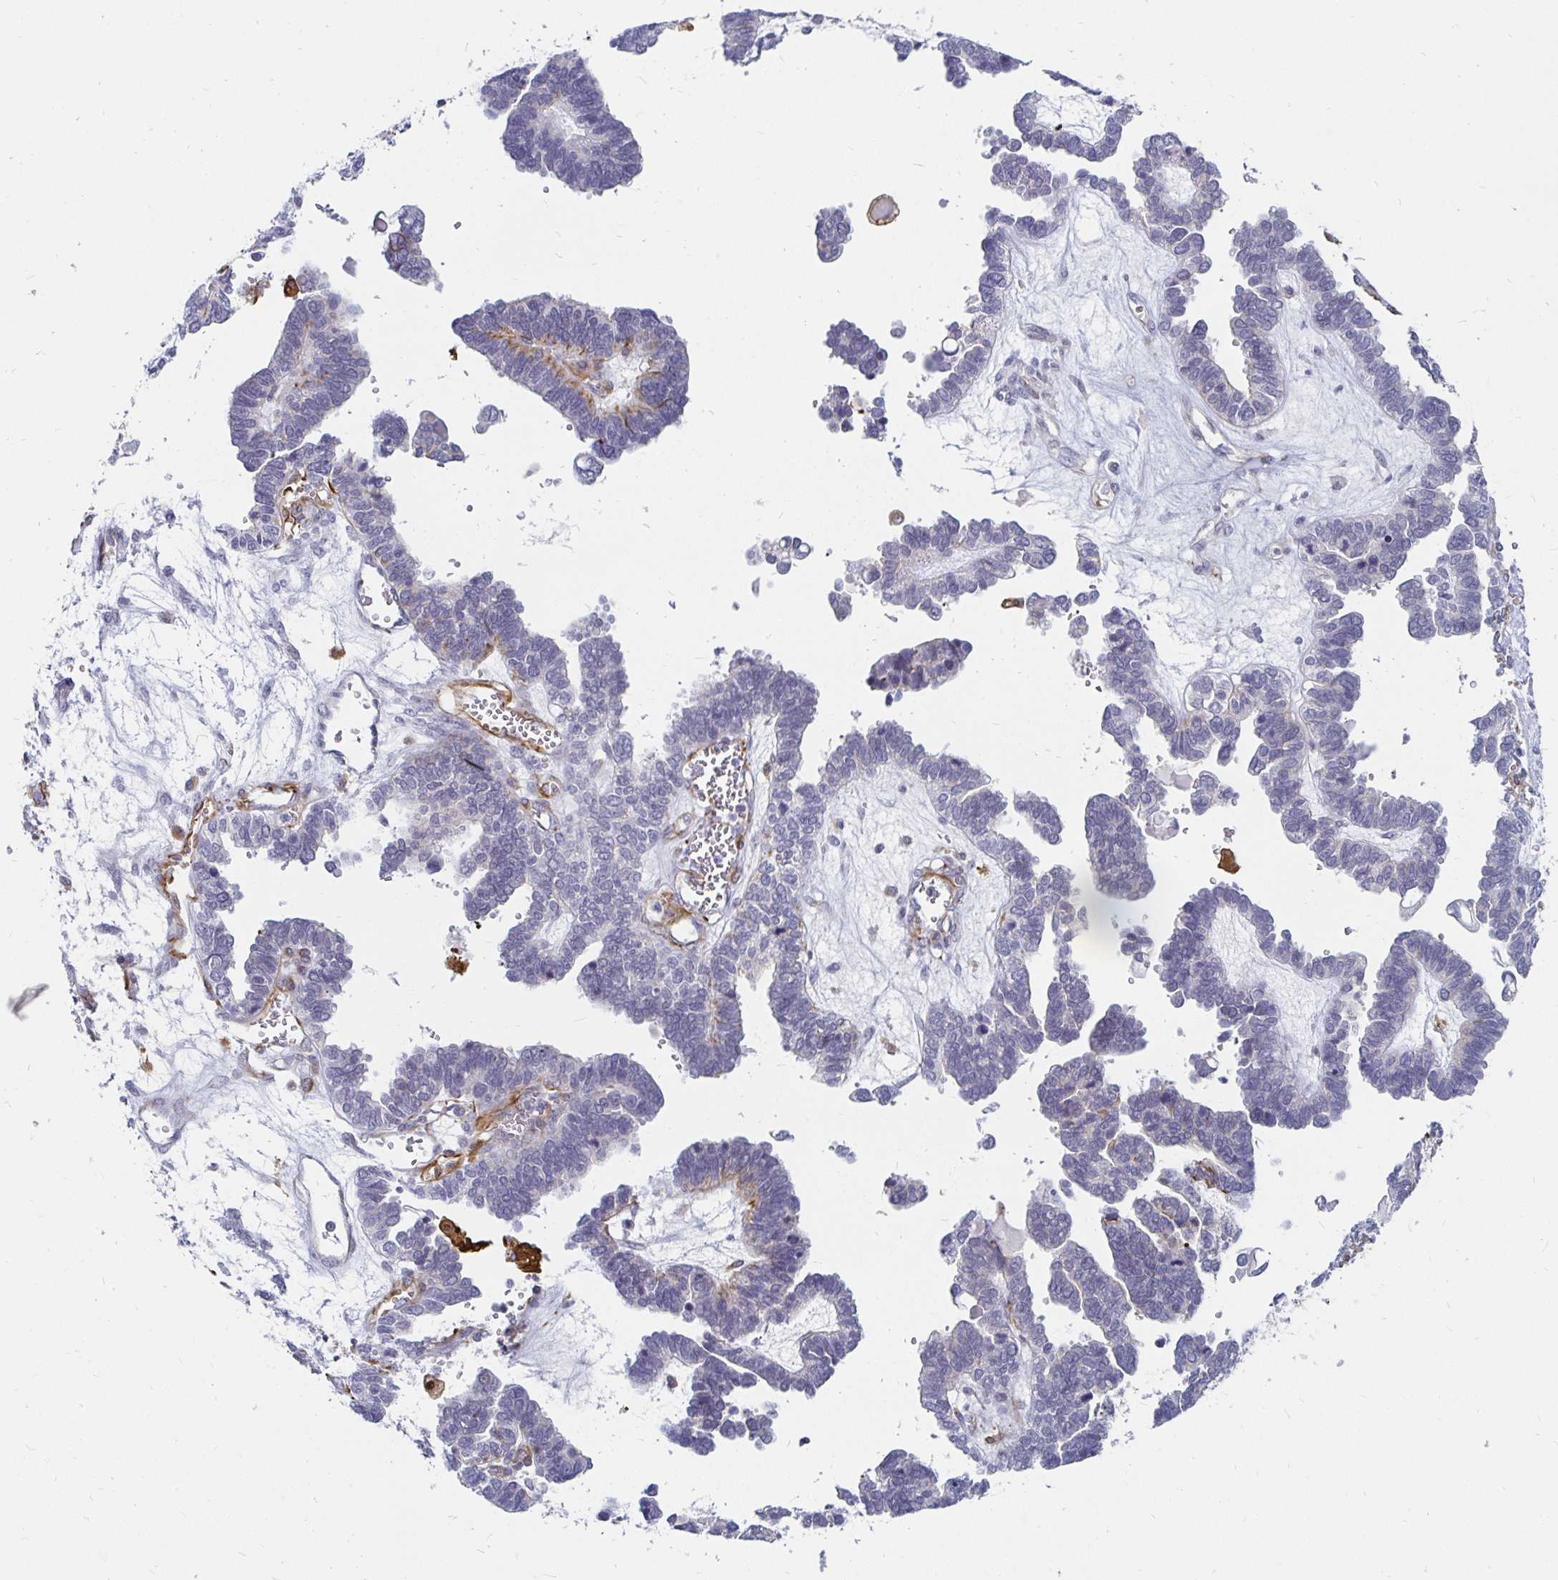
{"staining": {"intensity": "negative", "quantity": "none", "location": "none"}, "tissue": "ovarian cancer", "cell_type": "Tumor cells", "image_type": "cancer", "snomed": [{"axis": "morphology", "description": "Cystadenocarcinoma, serous, NOS"}, {"axis": "topography", "description": "Ovary"}], "caption": "An immunohistochemistry micrograph of serous cystadenocarcinoma (ovarian) is shown. There is no staining in tumor cells of serous cystadenocarcinoma (ovarian). (Stains: DAB IHC with hematoxylin counter stain, Microscopy: brightfield microscopy at high magnification).", "gene": "CCDC85A", "patient": {"sex": "female", "age": 51}}